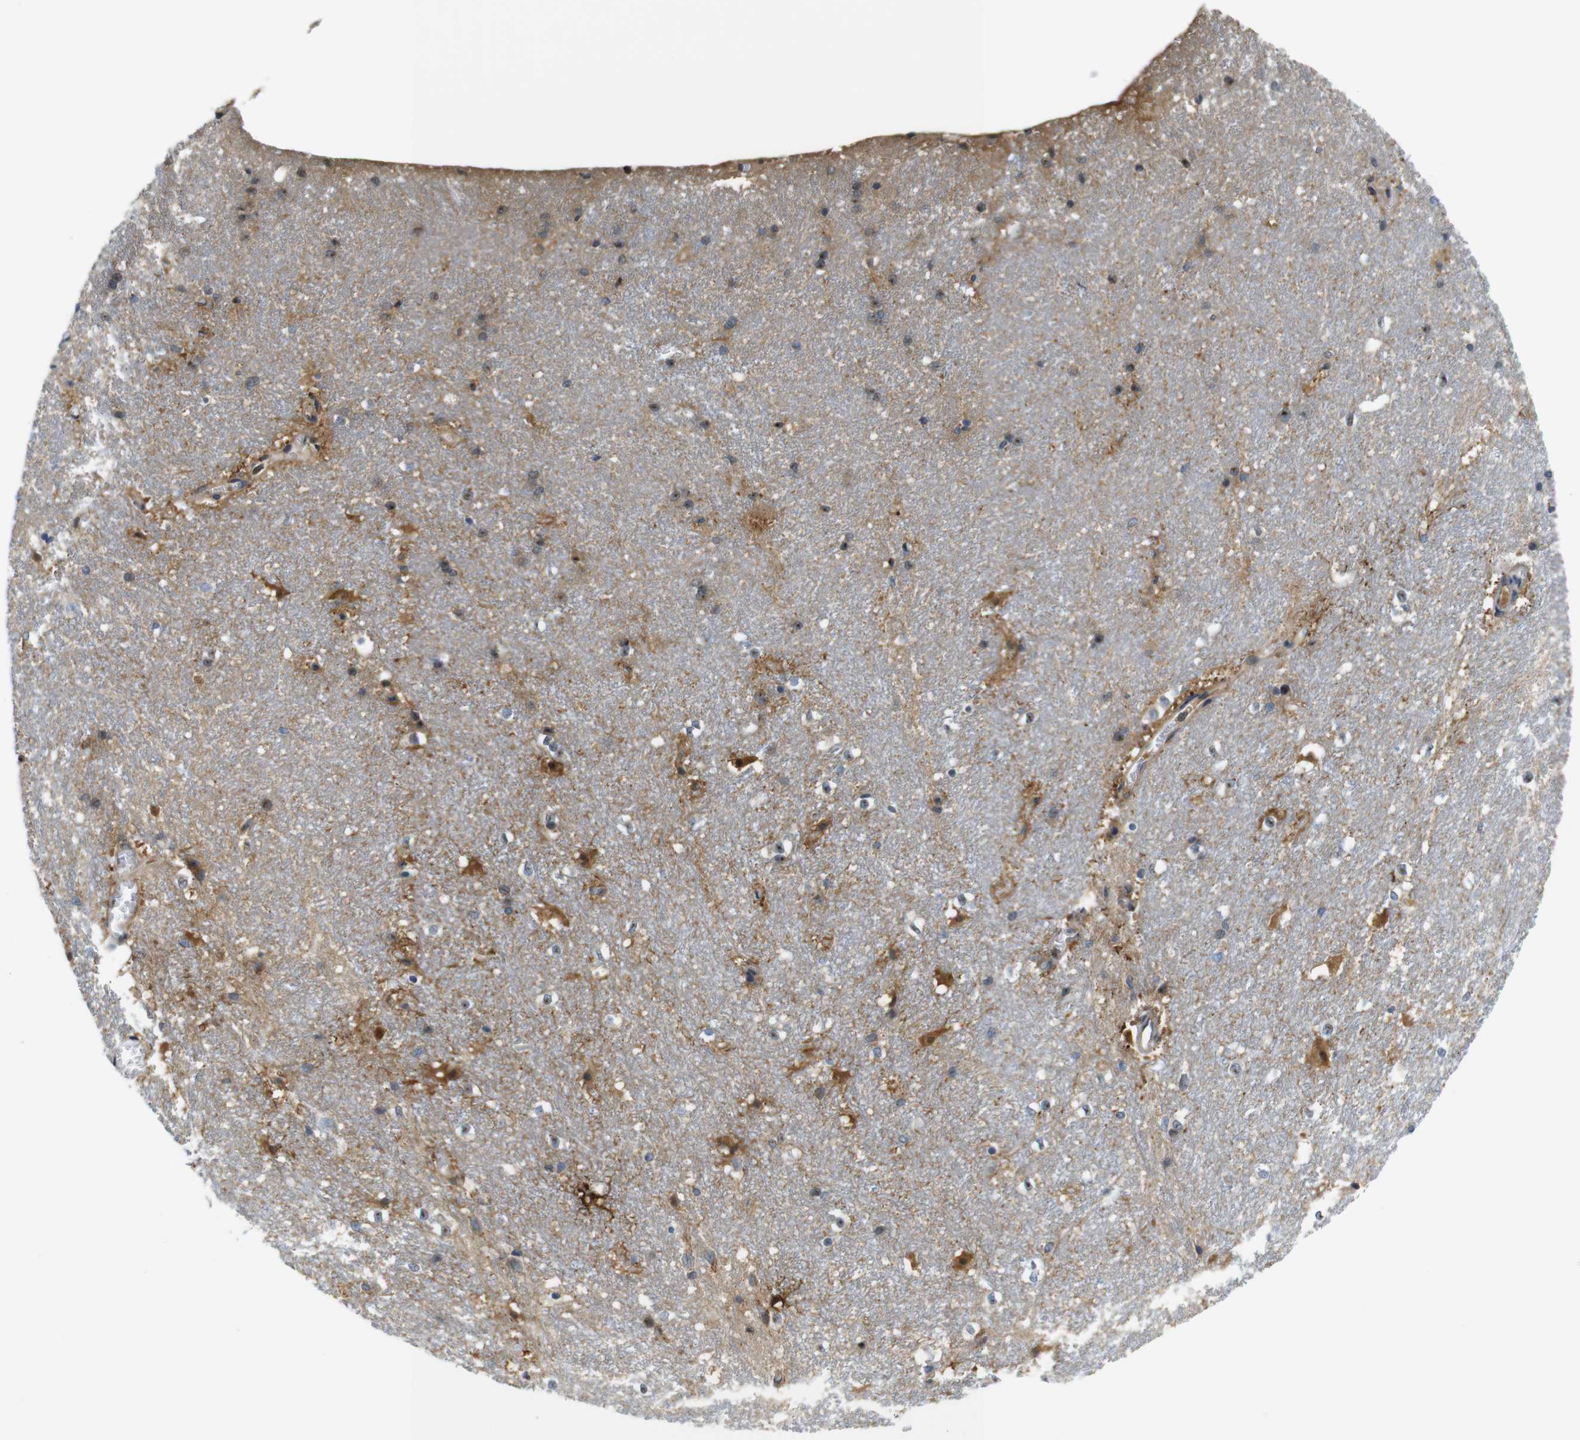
{"staining": {"intensity": "moderate", "quantity": "<25%", "location": "cytoplasmic/membranous"}, "tissue": "hippocampus", "cell_type": "Glial cells", "image_type": "normal", "snomed": [{"axis": "morphology", "description": "Normal tissue, NOS"}, {"axis": "topography", "description": "Hippocampus"}], "caption": "Moderate cytoplasmic/membranous expression for a protein is appreciated in approximately <25% of glial cells of unremarkable hippocampus using immunohistochemistry.", "gene": "ZDHHC3", "patient": {"sex": "female", "age": 19}}